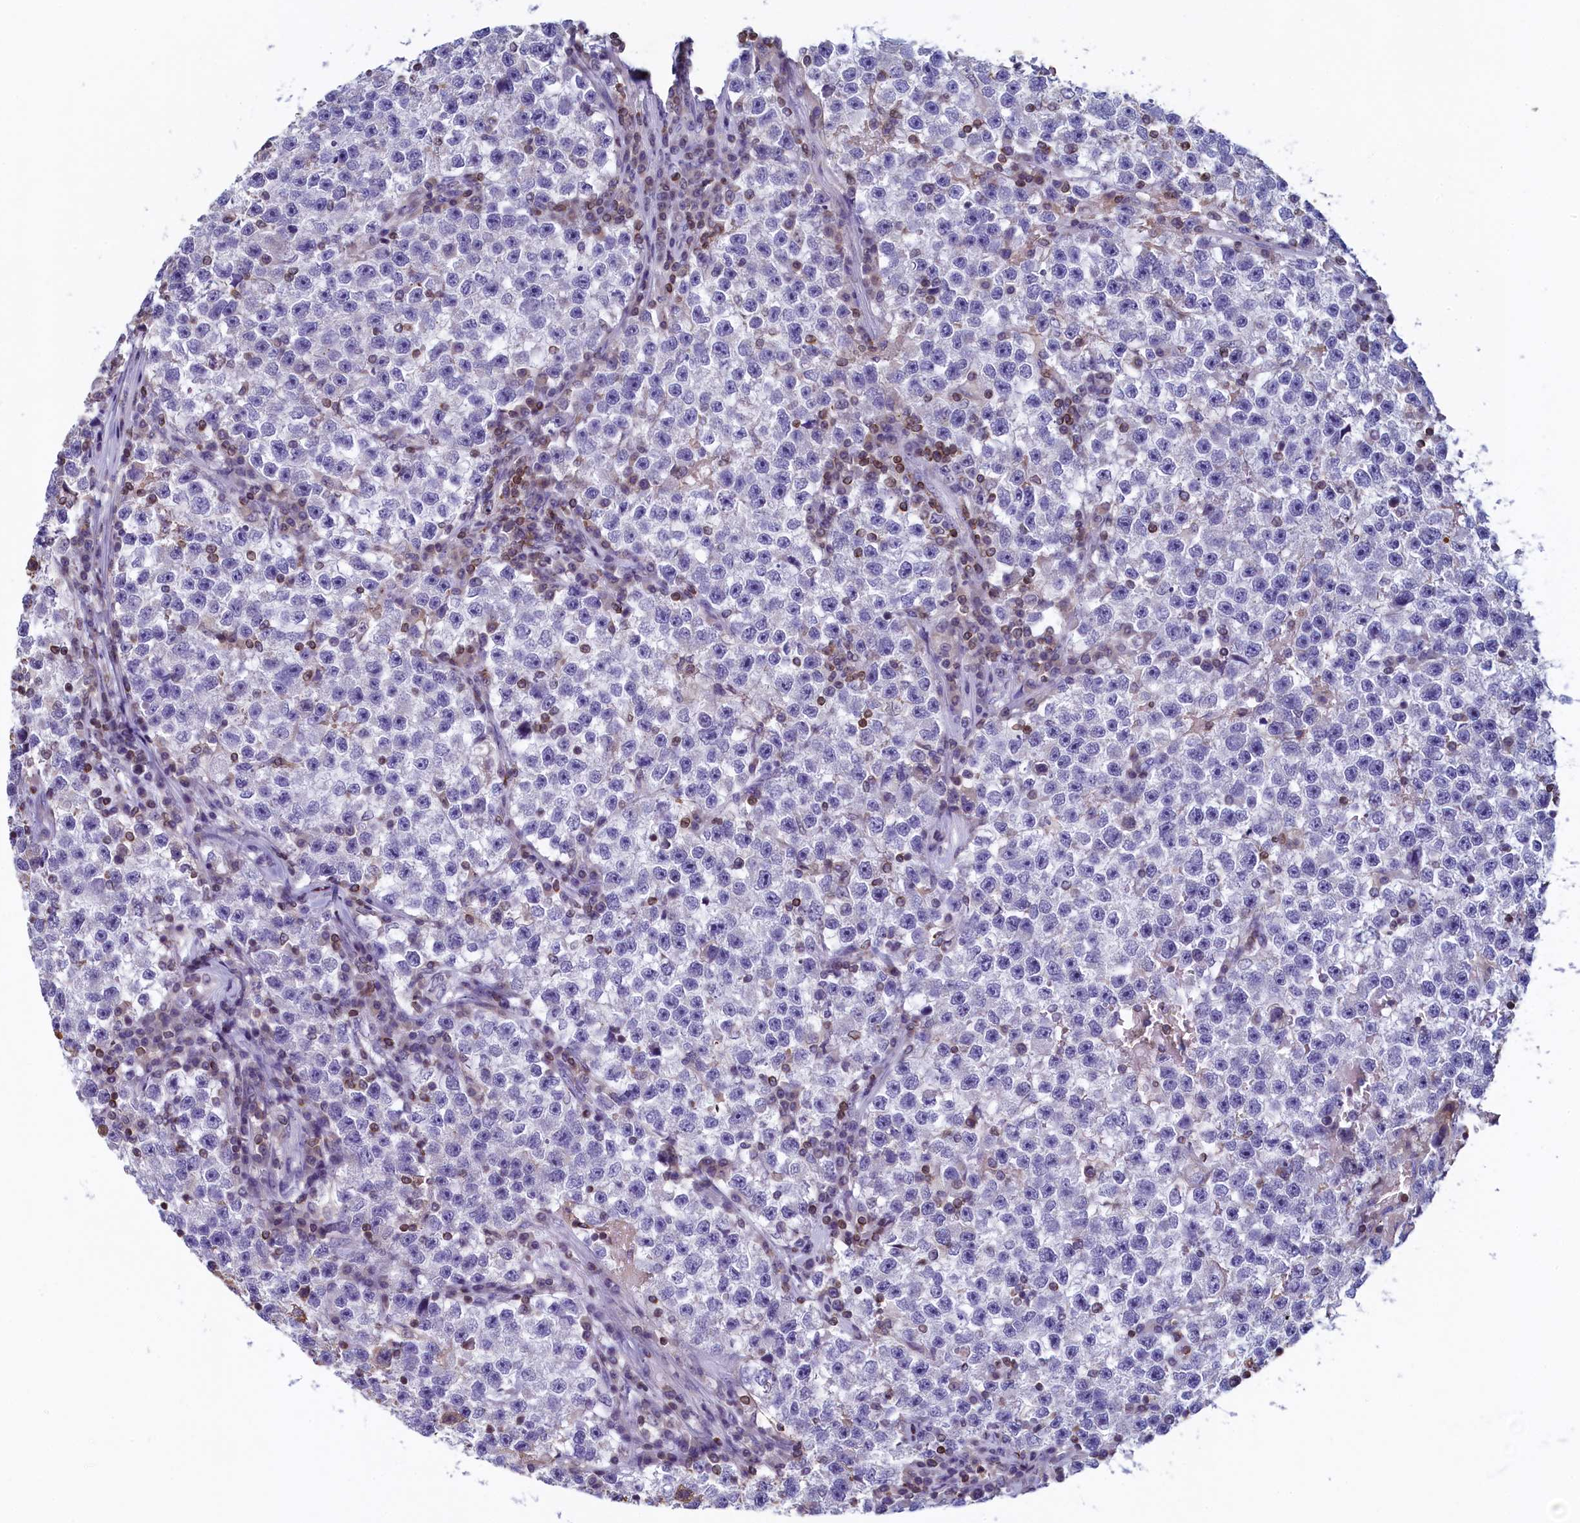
{"staining": {"intensity": "negative", "quantity": "none", "location": "none"}, "tissue": "testis cancer", "cell_type": "Tumor cells", "image_type": "cancer", "snomed": [{"axis": "morphology", "description": "Seminoma, NOS"}, {"axis": "topography", "description": "Testis"}], "caption": "Testis cancer stained for a protein using IHC demonstrates no staining tumor cells.", "gene": "TRAF3IP3", "patient": {"sex": "male", "age": 22}}